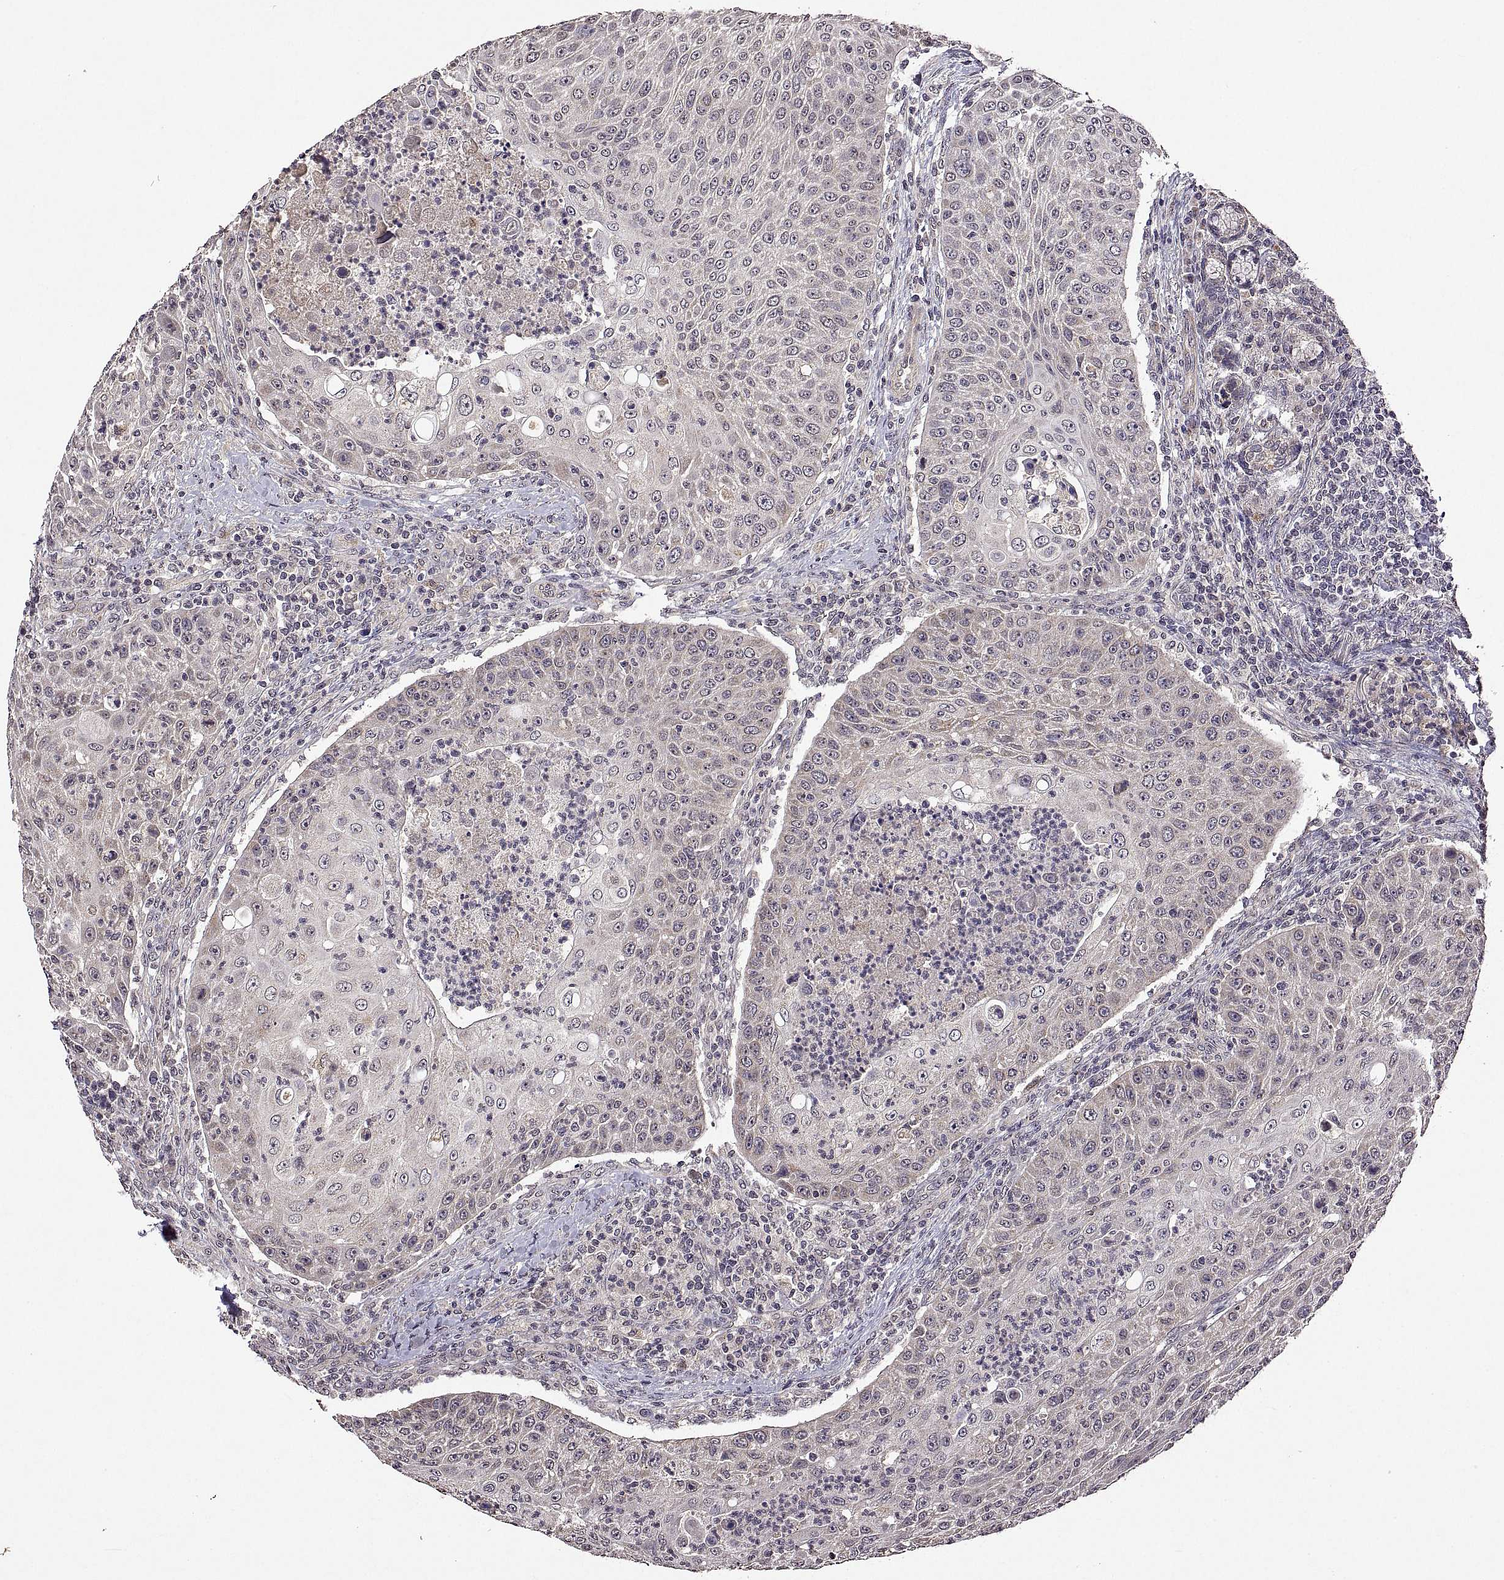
{"staining": {"intensity": "negative", "quantity": "none", "location": "none"}, "tissue": "head and neck cancer", "cell_type": "Tumor cells", "image_type": "cancer", "snomed": [{"axis": "morphology", "description": "Squamous cell carcinoma, NOS"}, {"axis": "topography", "description": "Head-Neck"}], "caption": "A histopathology image of head and neck cancer stained for a protein displays no brown staining in tumor cells.", "gene": "LAMA1", "patient": {"sex": "male", "age": 69}}